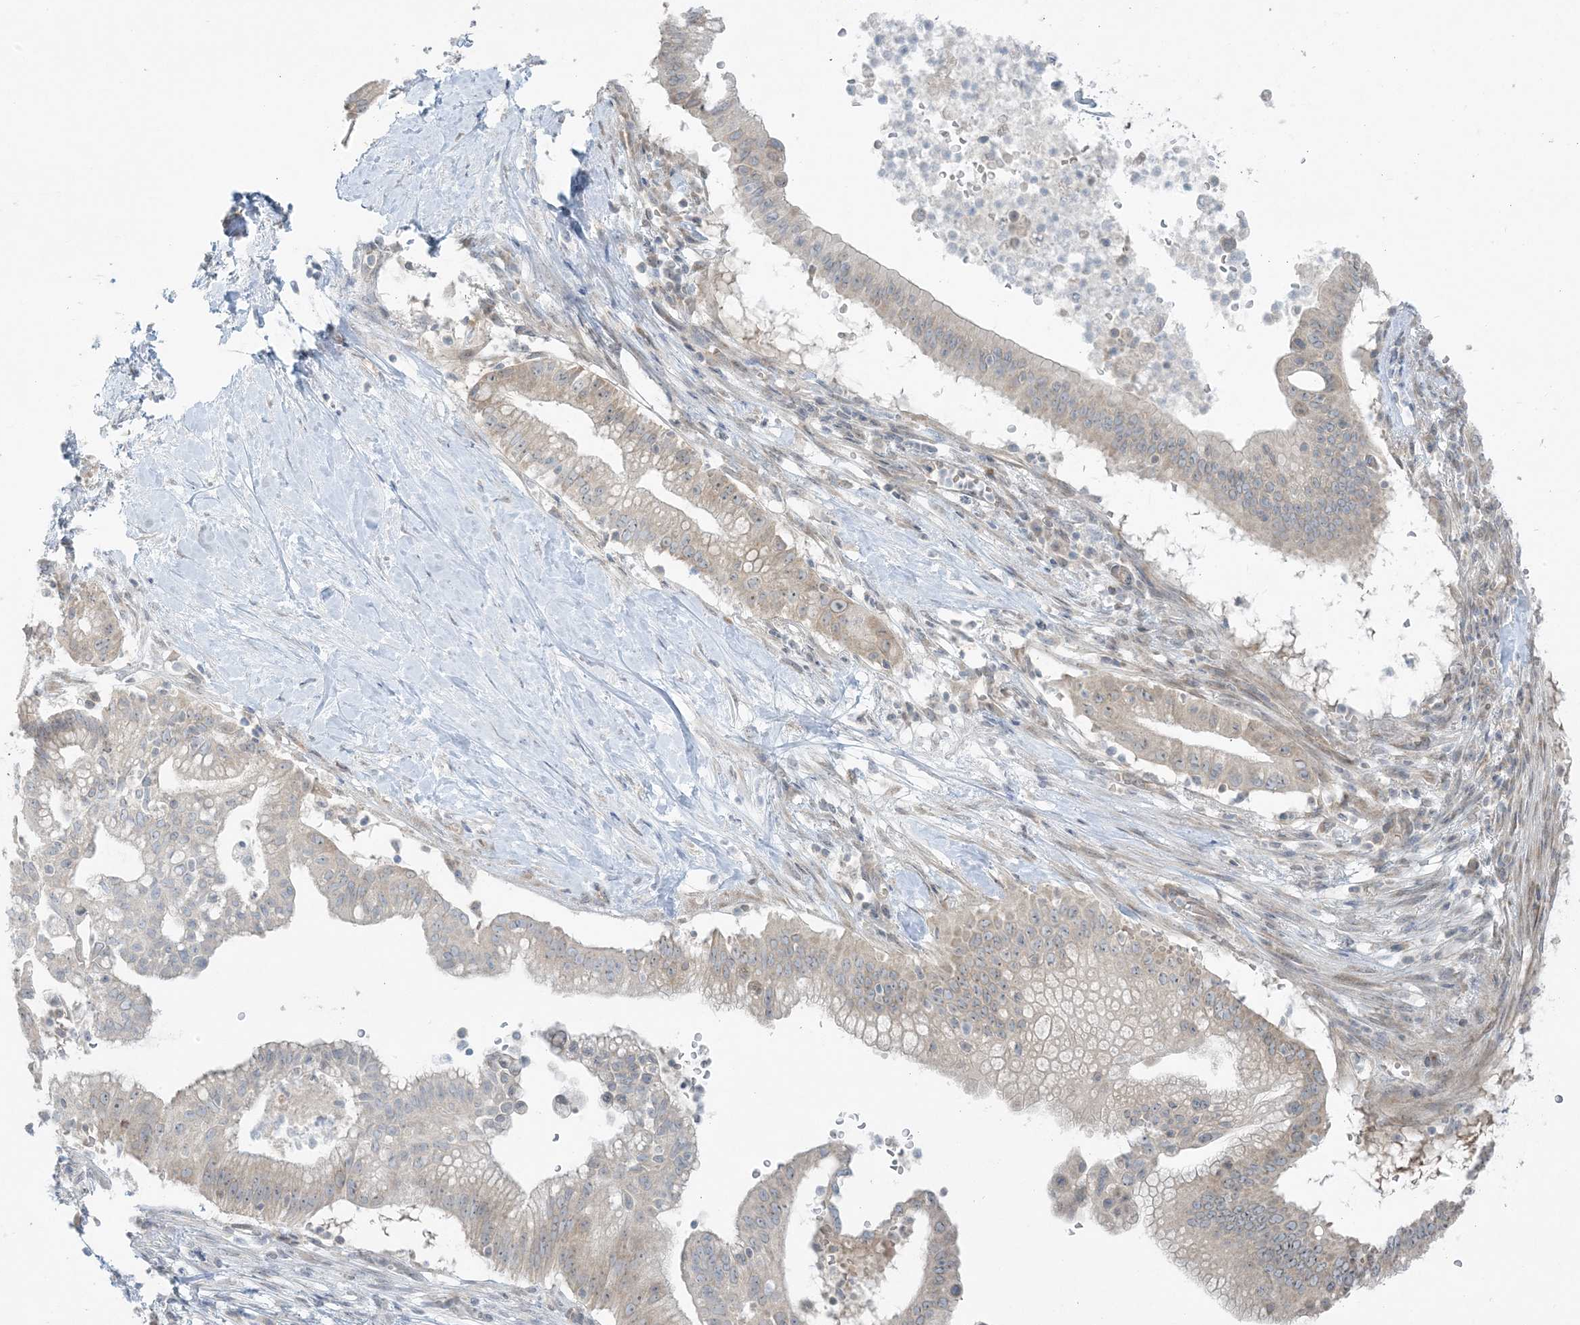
{"staining": {"intensity": "weak", "quantity": "25%-75%", "location": "cytoplasmic/membranous"}, "tissue": "pancreatic cancer", "cell_type": "Tumor cells", "image_type": "cancer", "snomed": [{"axis": "morphology", "description": "Adenocarcinoma, NOS"}, {"axis": "topography", "description": "Pancreas"}], "caption": "IHC histopathology image of neoplastic tissue: human adenocarcinoma (pancreatic) stained using immunohistochemistry (IHC) displays low levels of weak protein expression localized specifically in the cytoplasmic/membranous of tumor cells, appearing as a cytoplasmic/membranous brown color.", "gene": "SCN3A", "patient": {"sex": "male", "age": 68}}